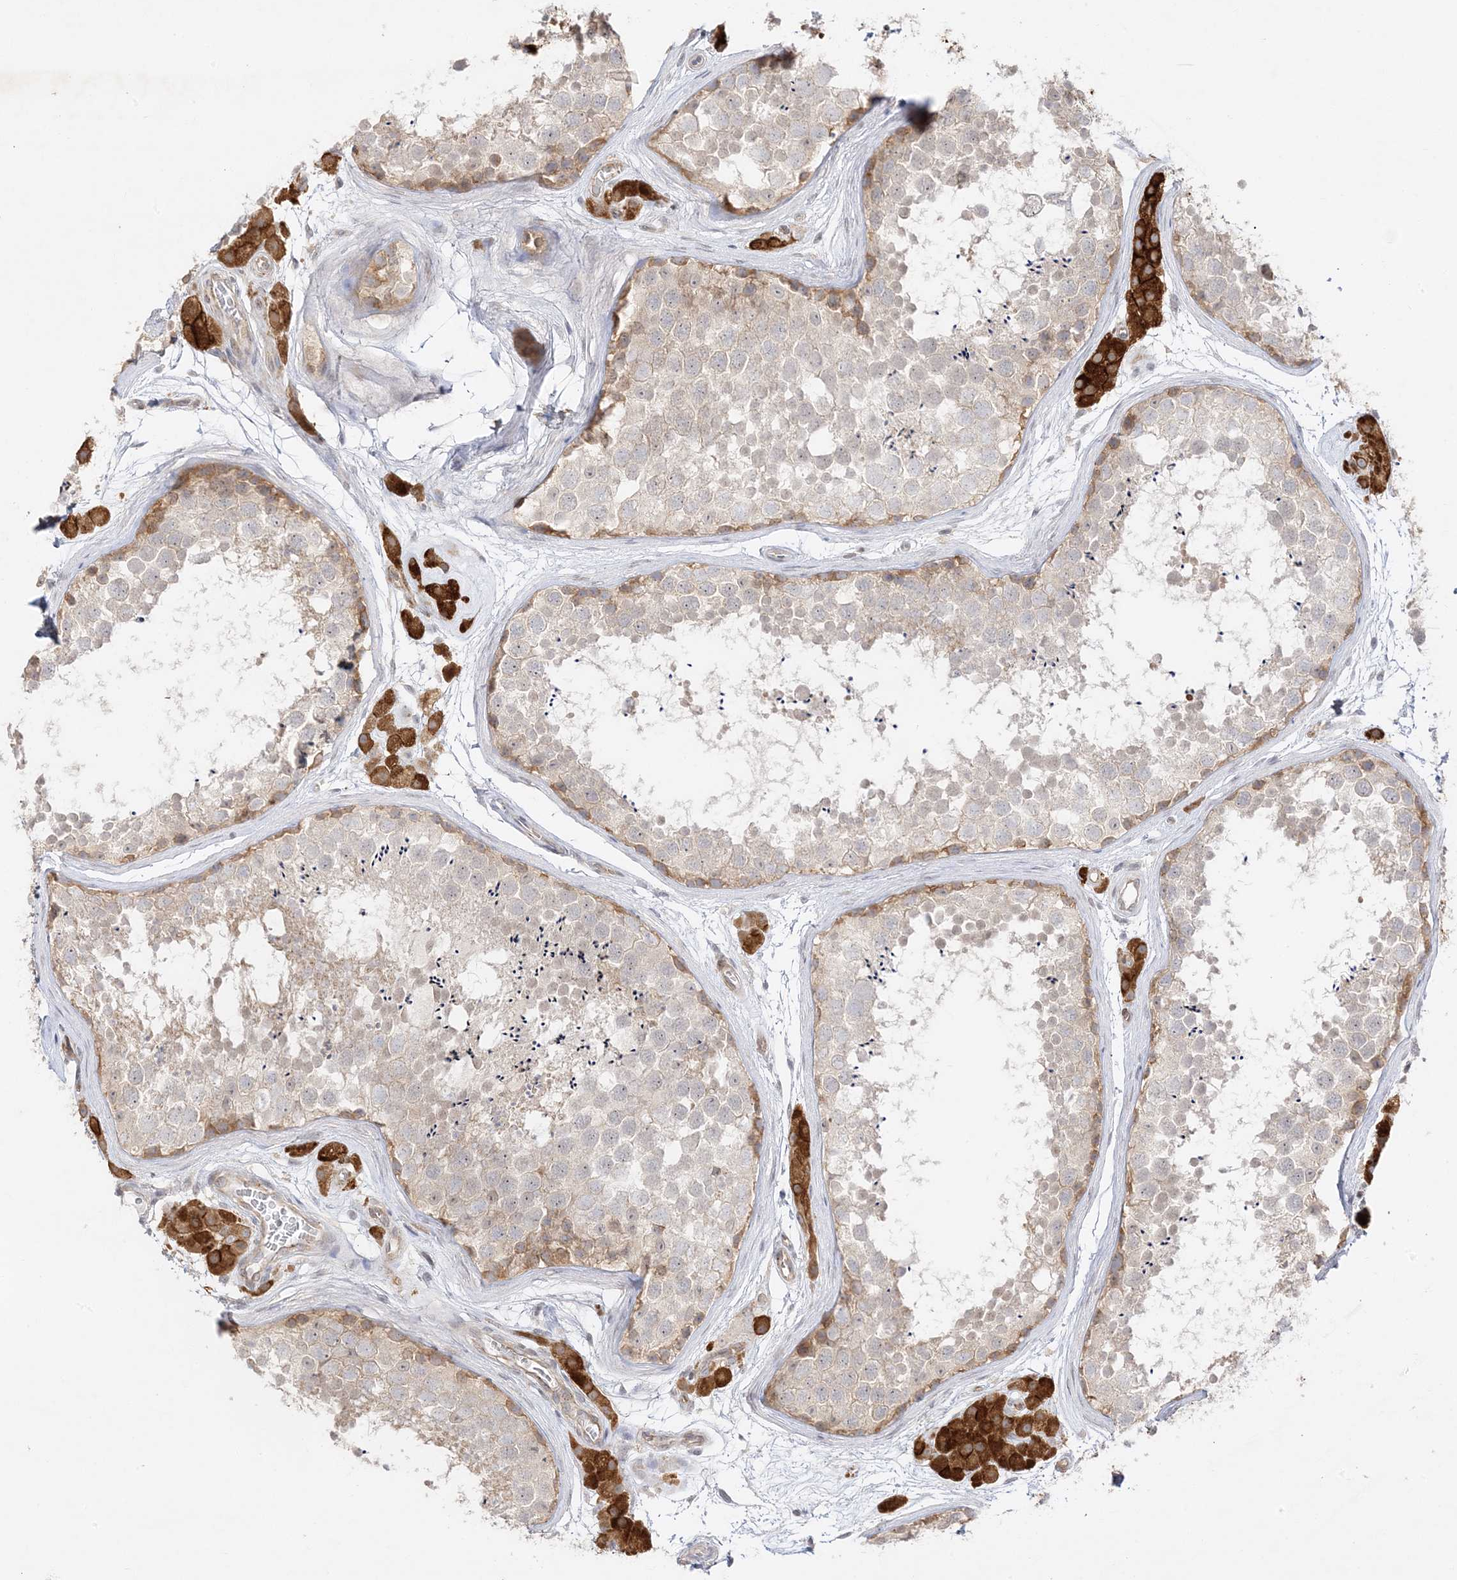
{"staining": {"intensity": "moderate", "quantity": "<25%", "location": "cytoplasmic/membranous"}, "tissue": "testis", "cell_type": "Cells in seminiferous ducts", "image_type": "normal", "snomed": [{"axis": "morphology", "description": "Normal tissue, NOS"}, {"axis": "topography", "description": "Testis"}], "caption": "Protein analysis of benign testis shows moderate cytoplasmic/membranous expression in about <25% of cells in seminiferous ducts. The protein of interest is shown in brown color, while the nuclei are stained blue.", "gene": "C2CD2", "patient": {"sex": "male", "age": 56}}